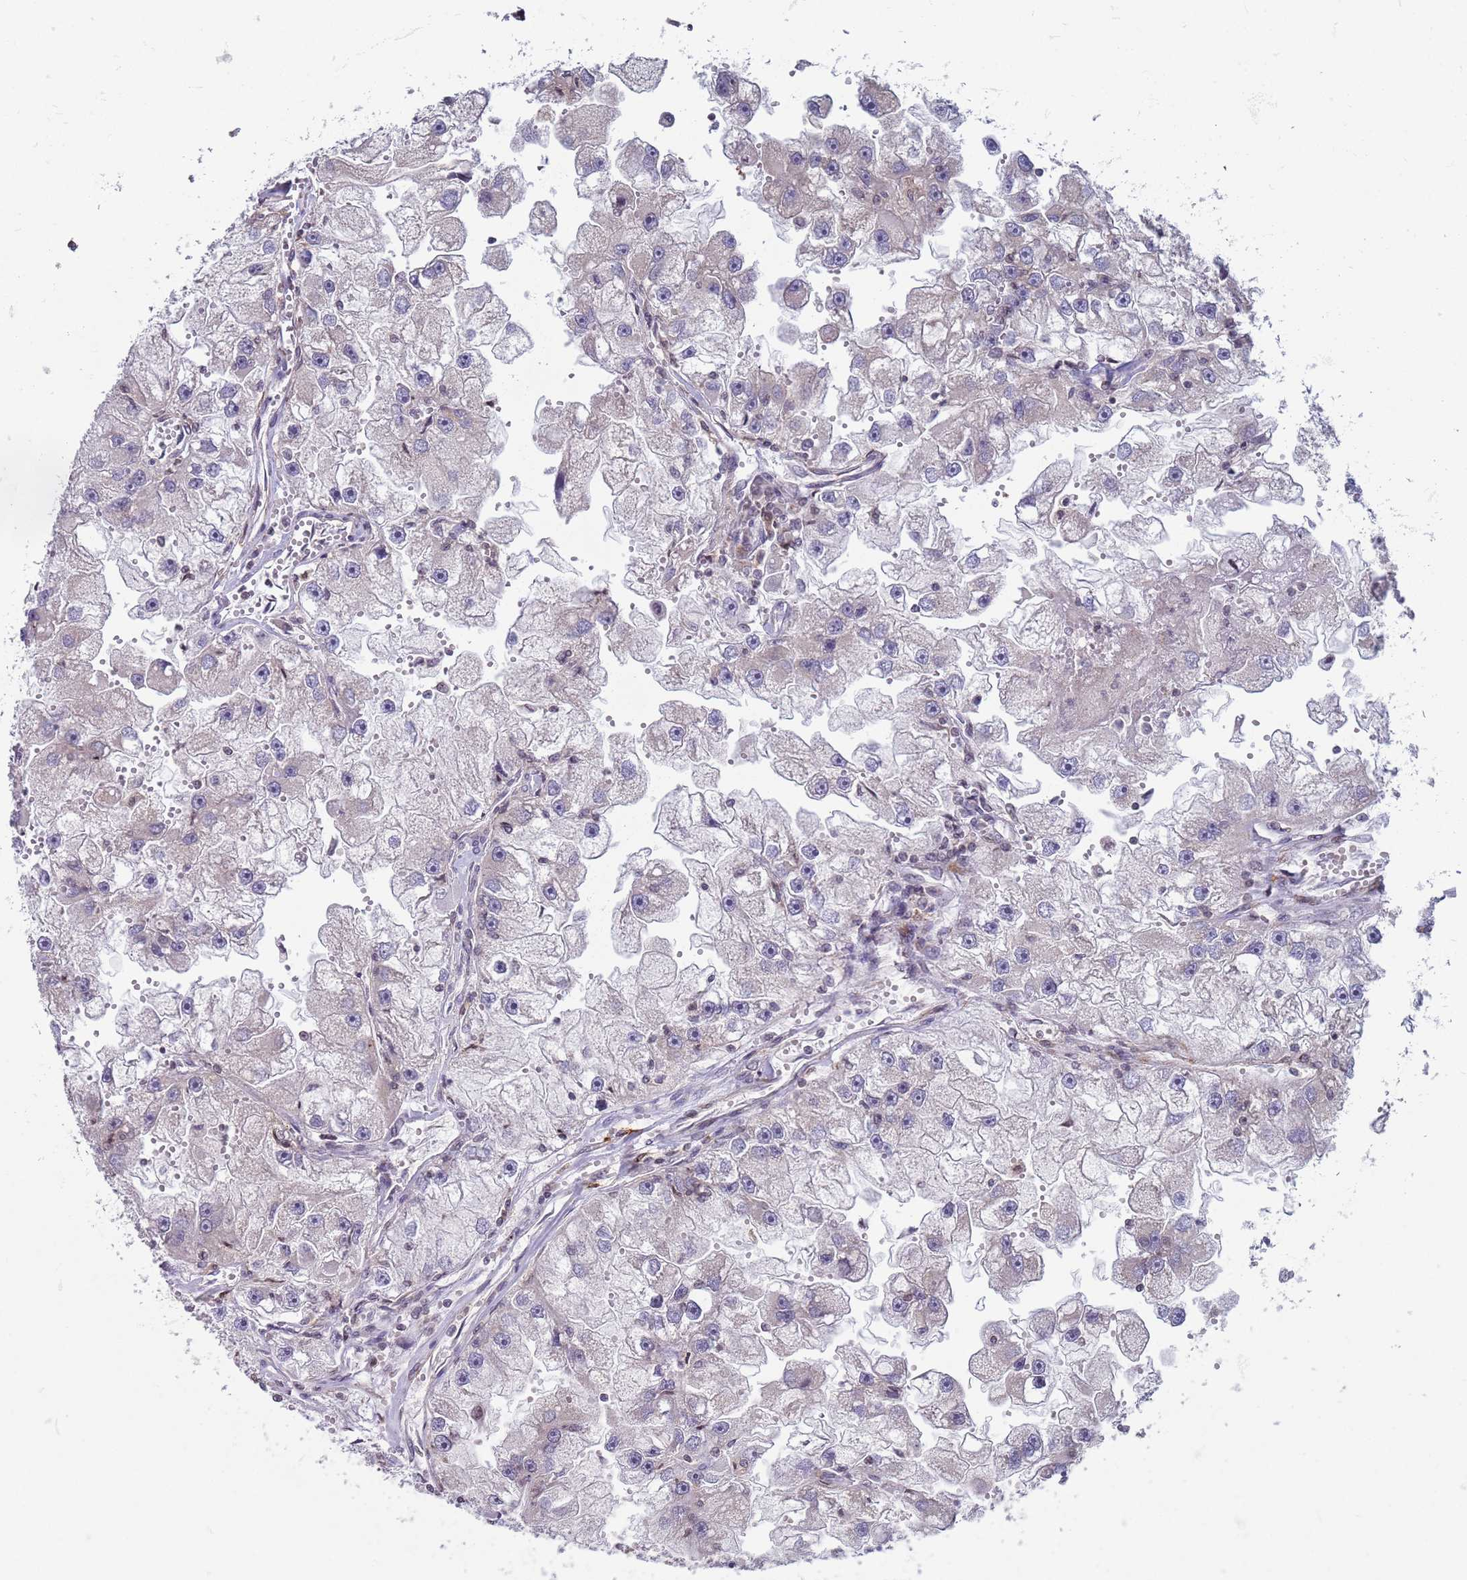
{"staining": {"intensity": "negative", "quantity": "none", "location": "none"}, "tissue": "renal cancer", "cell_type": "Tumor cells", "image_type": "cancer", "snomed": [{"axis": "morphology", "description": "Adenocarcinoma, NOS"}, {"axis": "topography", "description": "Kidney"}], "caption": "Renal cancer was stained to show a protein in brown. There is no significant staining in tumor cells. (DAB (3,3'-diaminobenzidine) immunohistochemistry, high magnification).", "gene": "SNAPC4", "patient": {"sex": "male", "age": 63}}